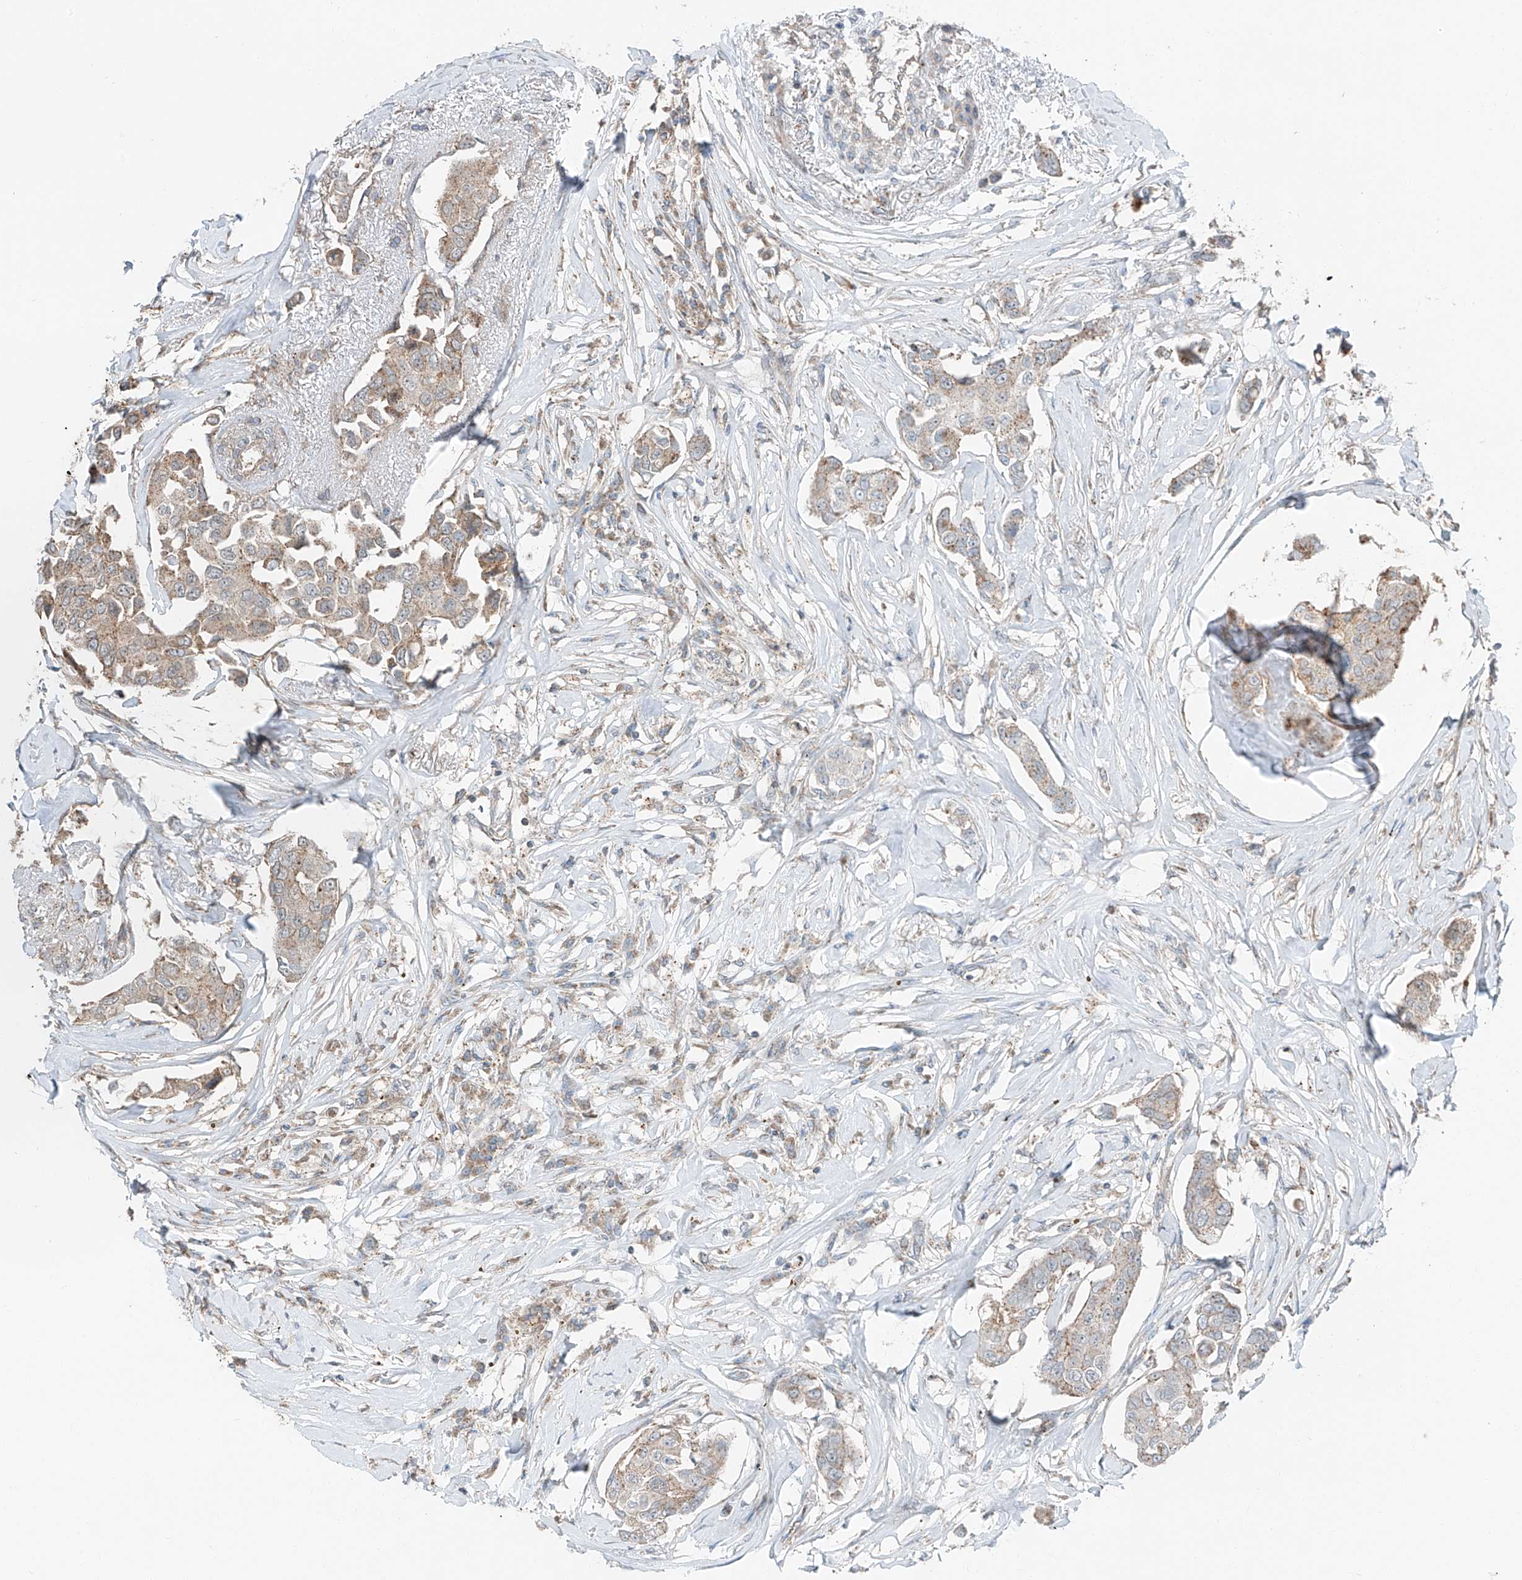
{"staining": {"intensity": "weak", "quantity": "25%-75%", "location": "cytoplasmic/membranous"}, "tissue": "breast cancer", "cell_type": "Tumor cells", "image_type": "cancer", "snomed": [{"axis": "morphology", "description": "Duct carcinoma"}, {"axis": "topography", "description": "Breast"}], "caption": "A high-resolution photomicrograph shows immunohistochemistry staining of intraductal carcinoma (breast), which exhibits weak cytoplasmic/membranous expression in approximately 25%-75% of tumor cells. The protein of interest is shown in brown color, while the nuclei are stained blue.", "gene": "CEP162", "patient": {"sex": "female", "age": 80}}